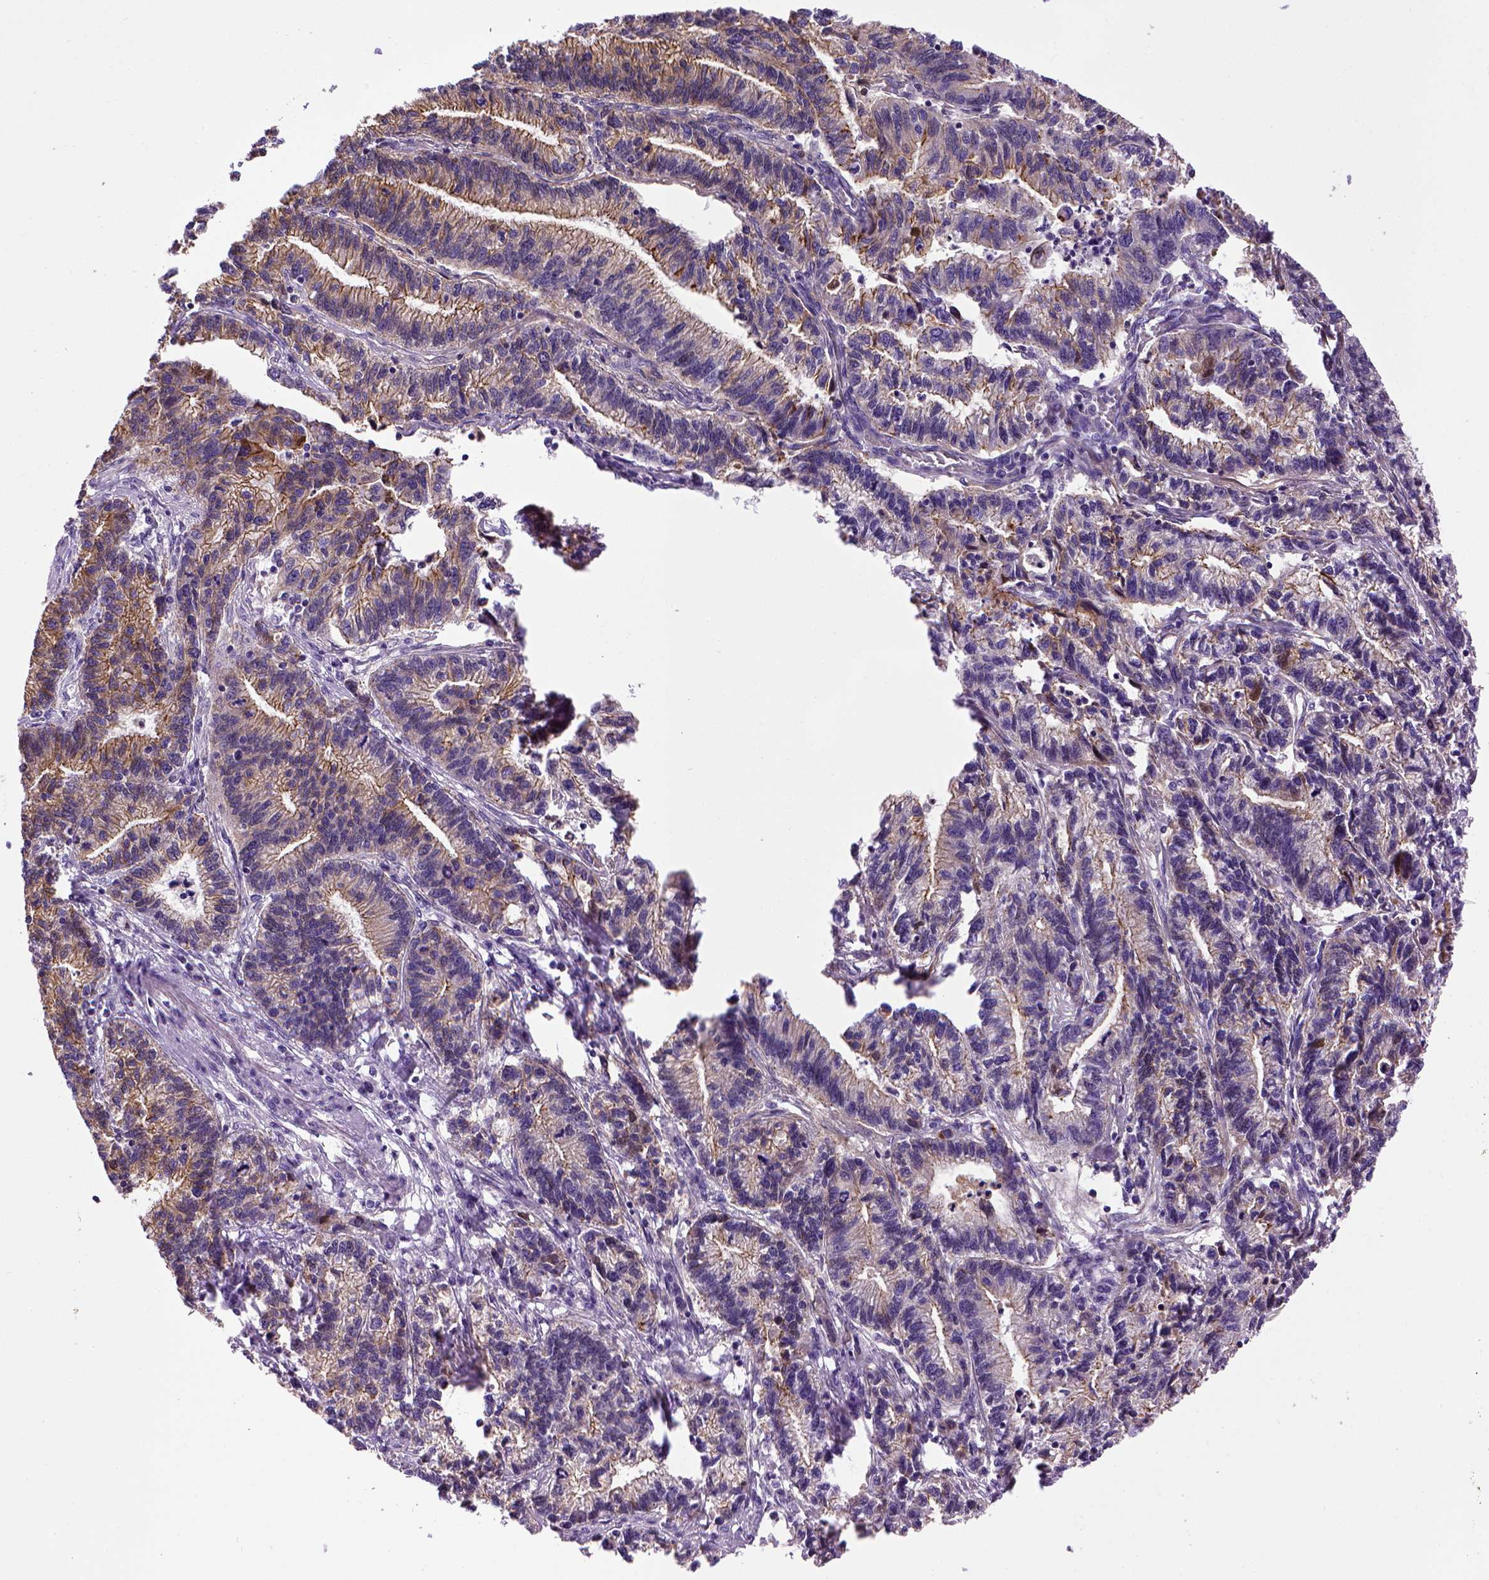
{"staining": {"intensity": "moderate", "quantity": "25%-75%", "location": "cytoplasmic/membranous"}, "tissue": "stomach cancer", "cell_type": "Tumor cells", "image_type": "cancer", "snomed": [{"axis": "morphology", "description": "Adenocarcinoma, NOS"}, {"axis": "topography", "description": "Stomach"}], "caption": "A photomicrograph of adenocarcinoma (stomach) stained for a protein displays moderate cytoplasmic/membranous brown staining in tumor cells.", "gene": "CDH1", "patient": {"sex": "male", "age": 83}}